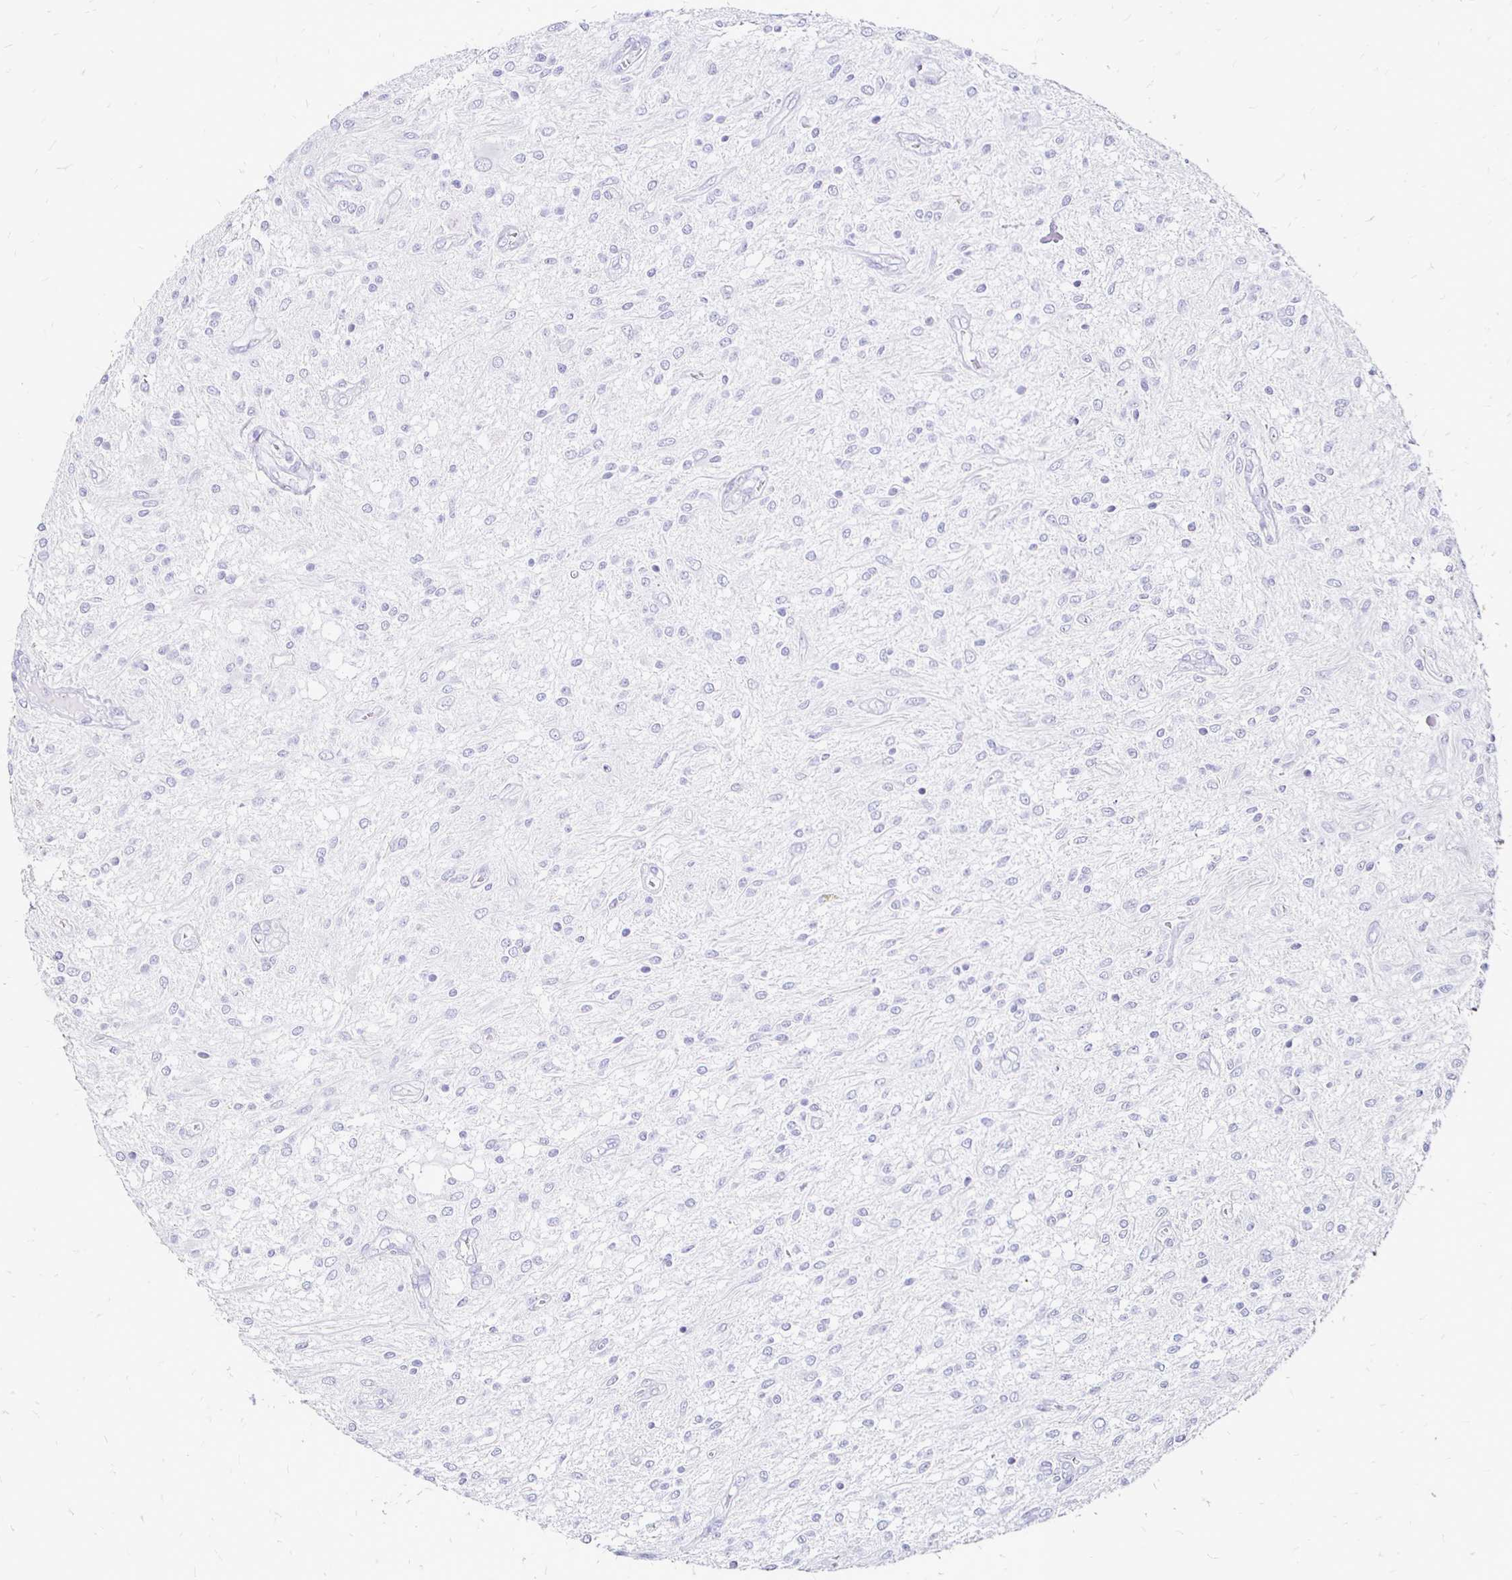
{"staining": {"intensity": "negative", "quantity": "none", "location": "none"}, "tissue": "glioma", "cell_type": "Tumor cells", "image_type": "cancer", "snomed": [{"axis": "morphology", "description": "Glioma, malignant, Low grade"}, {"axis": "topography", "description": "Cerebellum"}], "caption": "High magnification brightfield microscopy of glioma stained with DAB (3,3'-diaminobenzidine) (brown) and counterstained with hematoxylin (blue): tumor cells show no significant positivity.", "gene": "IRGC", "patient": {"sex": "female", "age": 14}}